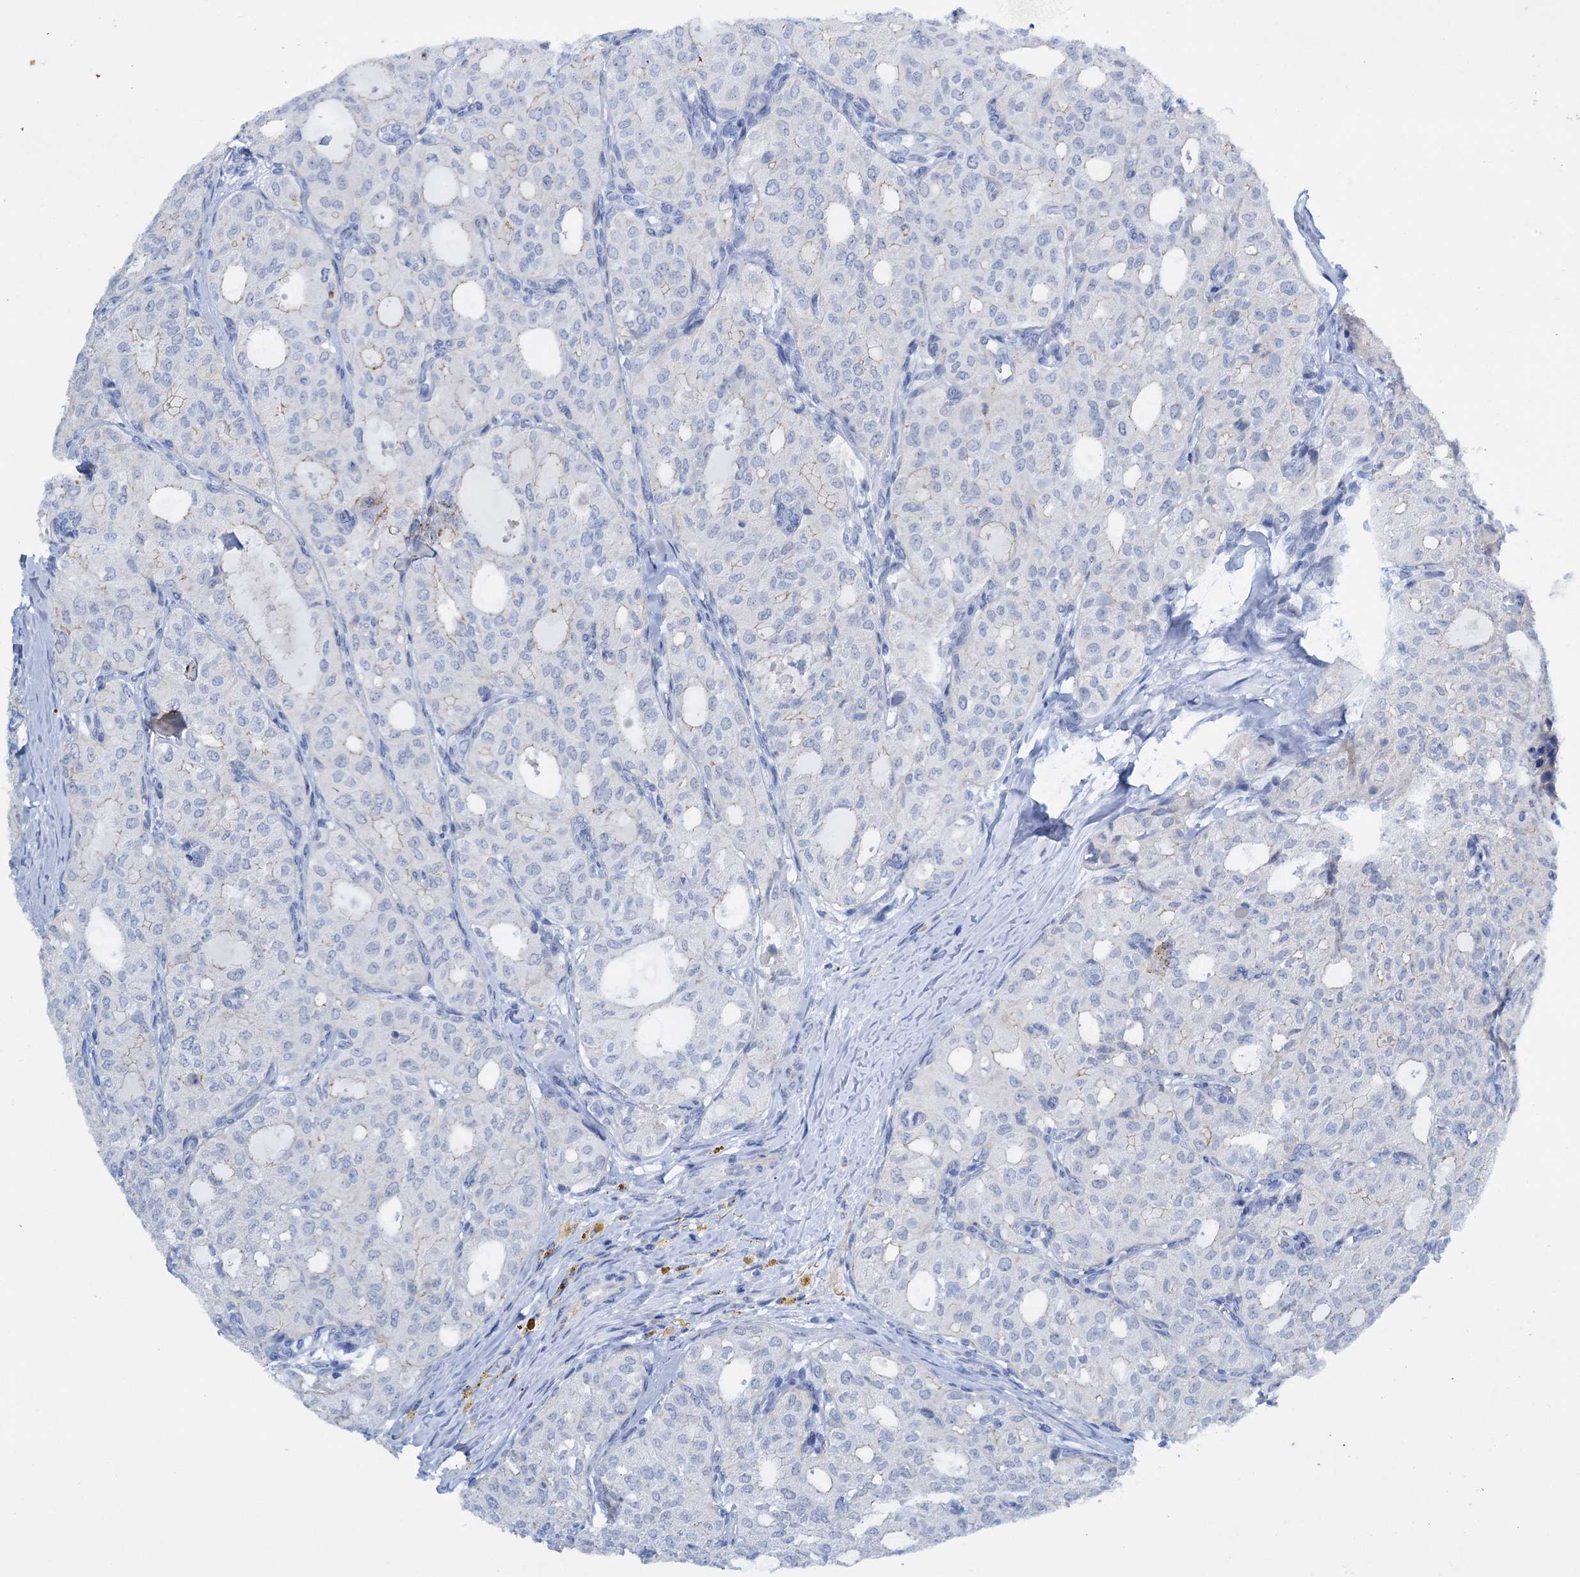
{"staining": {"intensity": "negative", "quantity": "none", "location": "none"}, "tissue": "thyroid cancer", "cell_type": "Tumor cells", "image_type": "cancer", "snomed": [{"axis": "morphology", "description": "Follicular adenoma carcinoma, NOS"}, {"axis": "topography", "description": "Thyroid gland"}], "caption": "Histopathology image shows no significant protein expression in tumor cells of thyroid cancer (follicular adenoma carcinoma). The staining was performed using DAB (3,3'-diaminobenzidine) to visualize the protein expression in brown, while the nuclei were stained in blue with hematoxylin (Magnification: 20x).", "gene": "FAAP20", "patient": {"sex": "male", "age": 75}}